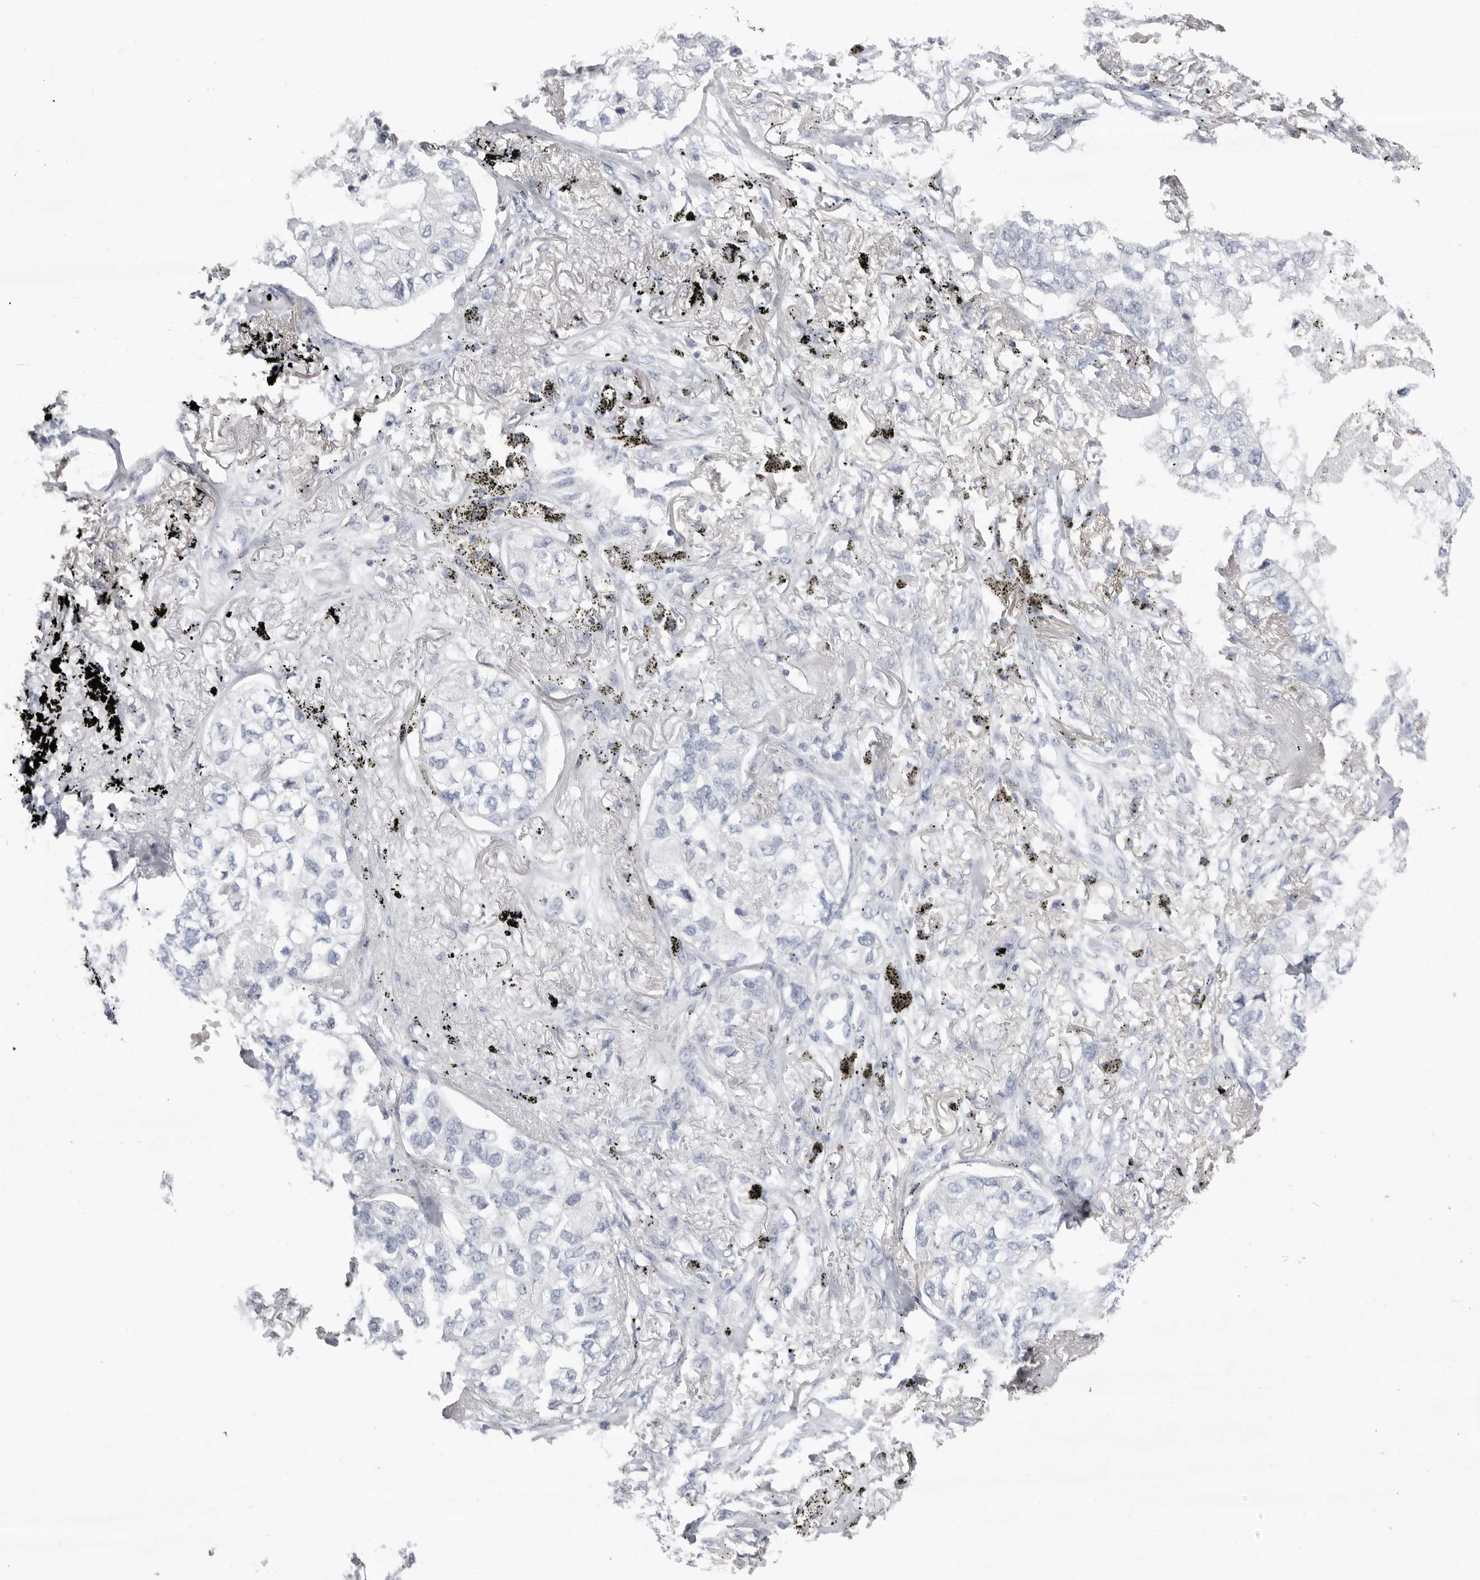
{"staining": {"intensity": "negative", "quantity": "none", "location": "none"}, "tissue": "lung cancer", "cell_type": "Tumor cells", "image_type": "cancer", "snomed": [{"axis": "morphology", "description": "Adenocarcinoma, NOS"}, {"axis": "topography", "description": "Lung"}], "caption": "An immunohistochemistry micrograph of lung cancer is shown. There is no staining in tumor cells of lung cancer.", "gene": "LPO", "patient": {"sex": "male", "age": 65}}